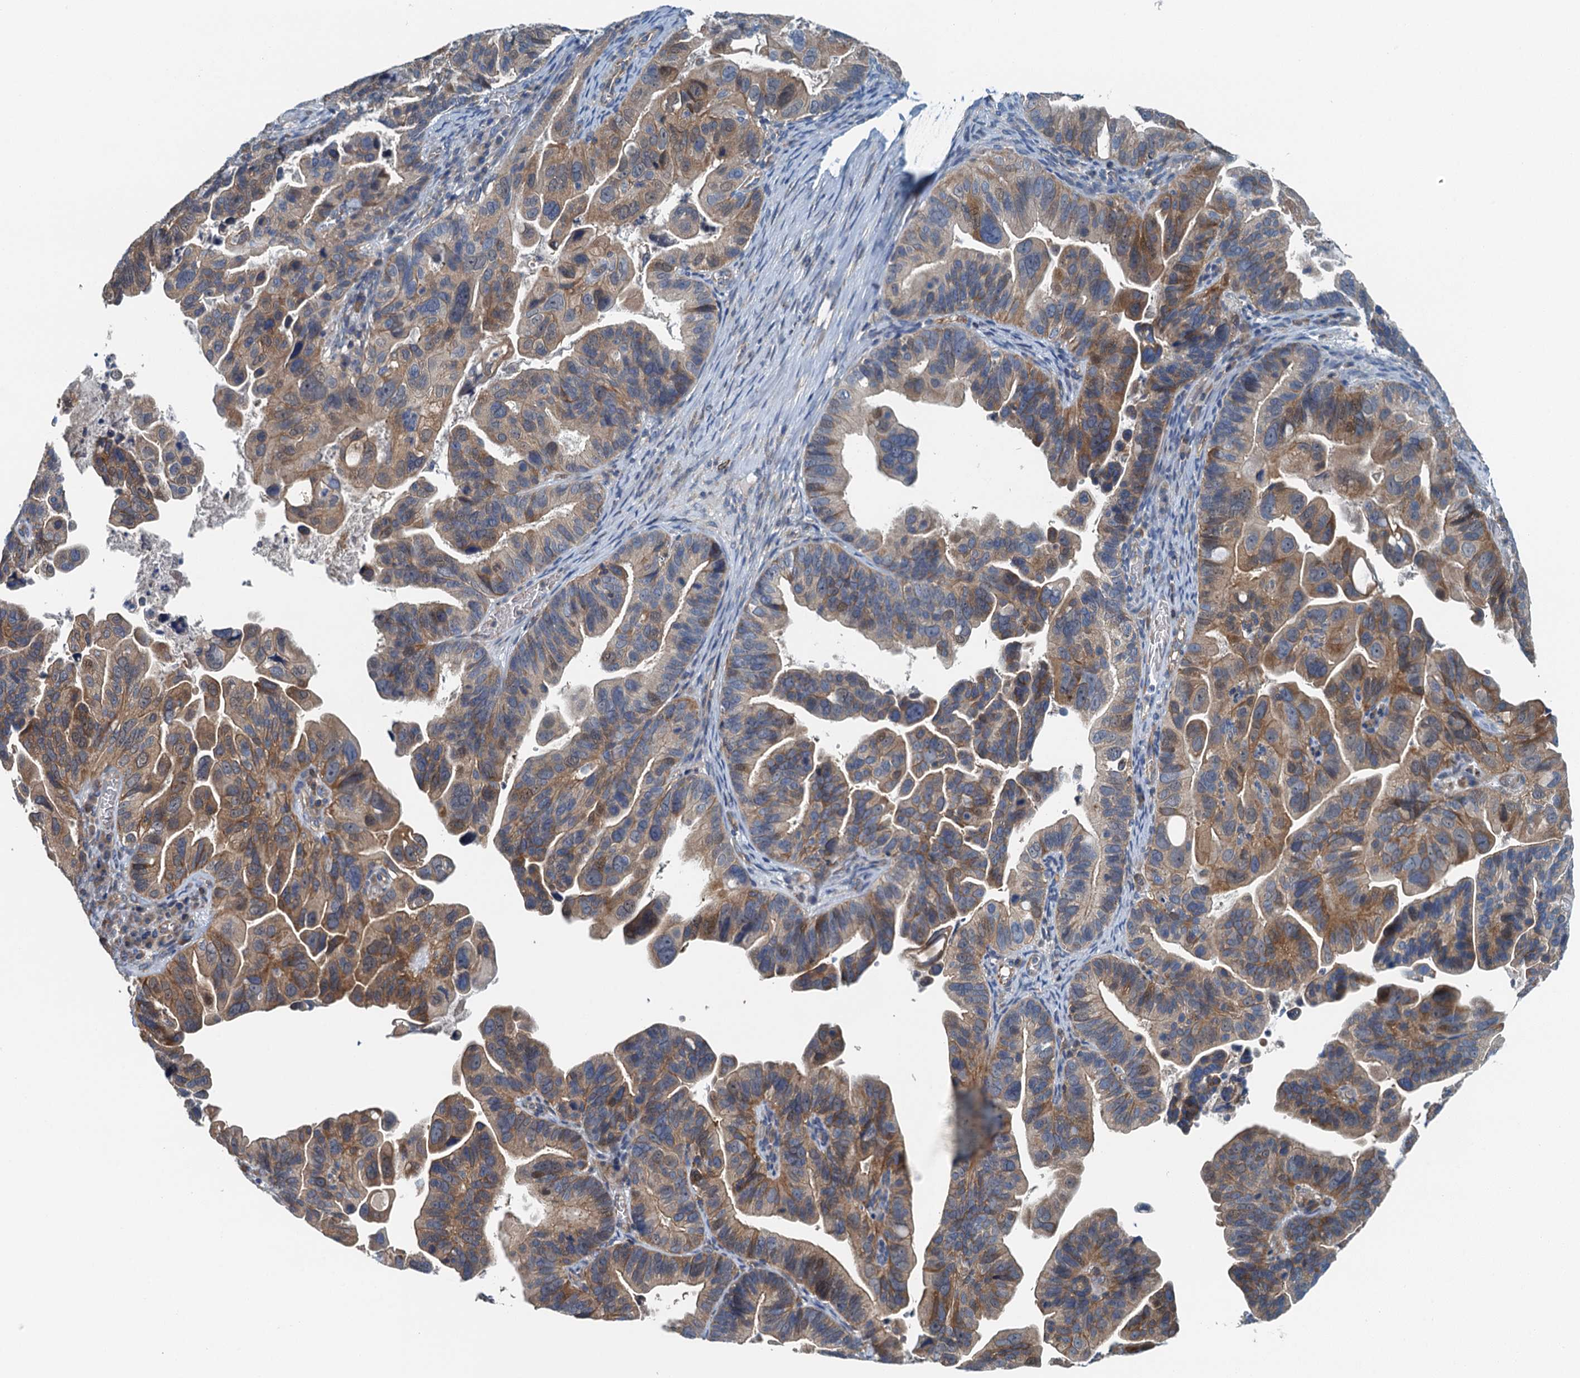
{"staining": {"intensity": "moderate", "quantity": "25%-75%", "location": "cytoplasmic/membranous"}, "tissue": "ovarian cancer", "cell_type": "Tumor cells", "image_type": "cancer", "snomed": [{"axis": "morphology", "description": "Cystadenocarcinoma, serous, NOS"}, {"axis": "topography", "description": "Ovary"}], "caption": "Ovarian serous cystadenocarcinoma stained with a brown dye reveals moderate cytoplasmic/membranous positive staining in about 25%-75% of tumor cells.", "gene": "PPP1R14D", "patient": {"sex": "female", "age": 56}}